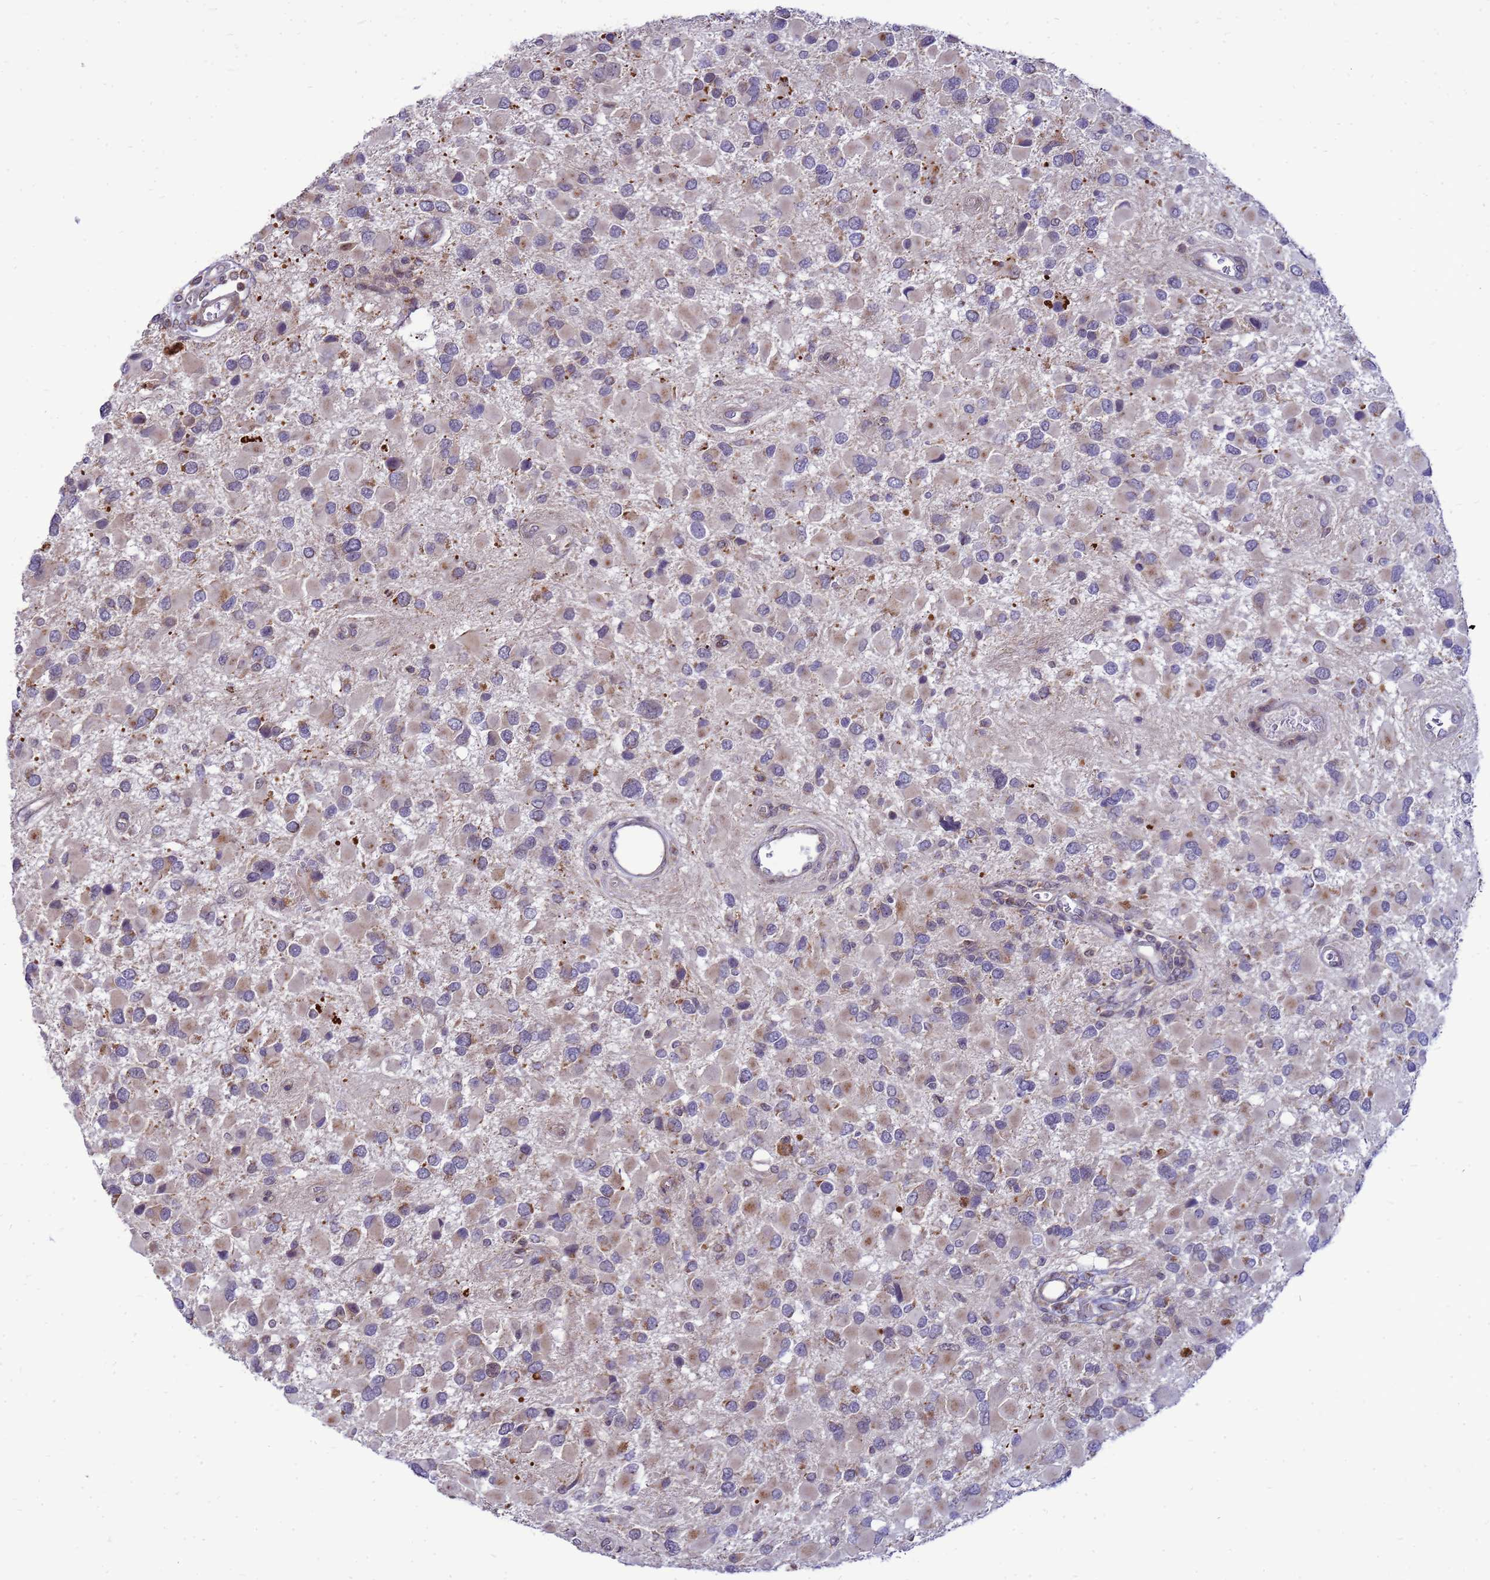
{"staining": {"intensity": "moderate", "quantity": "25%-75%", "location": "cytoplasmic/membranous"}, "tissue": "glioma", "cell_type": "Tumor cells", "image_type": "cancer", "snomed": [{"axis": "morphology", "description": "Glioma, malignant, High grade"}, {"axis": "topography", "description": "Brain"}], "caption": "Moderate cytoplasmic/membranous positivity for a protein is present in approximately 25%-75% of tumor cells of glioma using immunohistochemistry.", "gene": "C12orf43", "patient": {"sex": "male", "age": 53}}